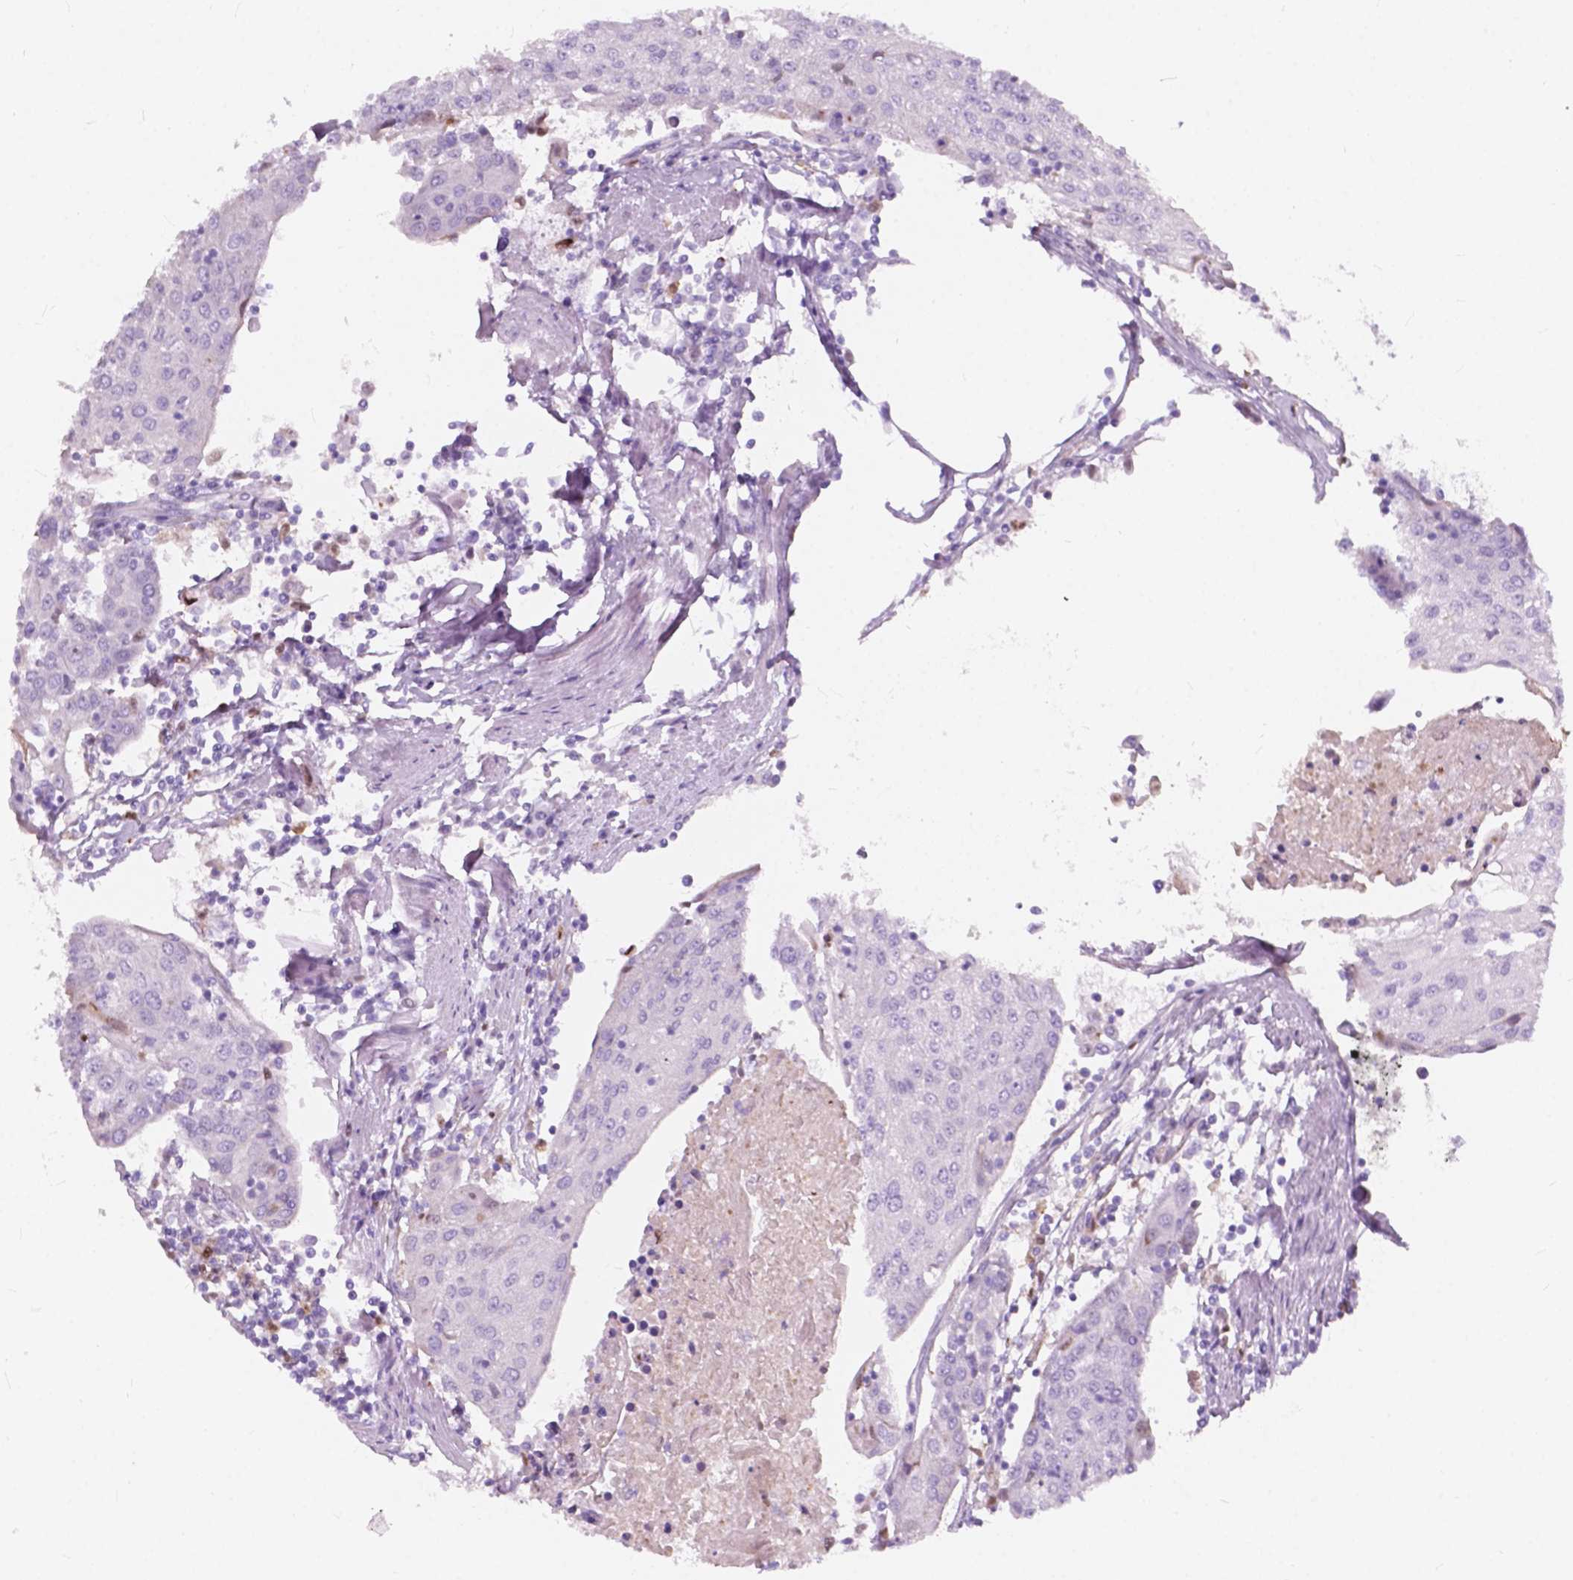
{"staining": {"intensity": "negative", "quantity": "none", "location": "none"}, "tissue": "urothelial cancer", "cell_type": "Tumor cells", "image_type": "cancer", "snomed": [{"axis": "morphology", "description": "Urothelial carcinoma, High grade"}, {"axis": "topography", "description": "Urinary bladder"}], "caption": "This is a histopathology image of immunohistochemistry staining of urothelial cancer, which shows no expression in tumor cells.", "gene": "FXYD2", "patient": {"sex": "female", "age": 85}}